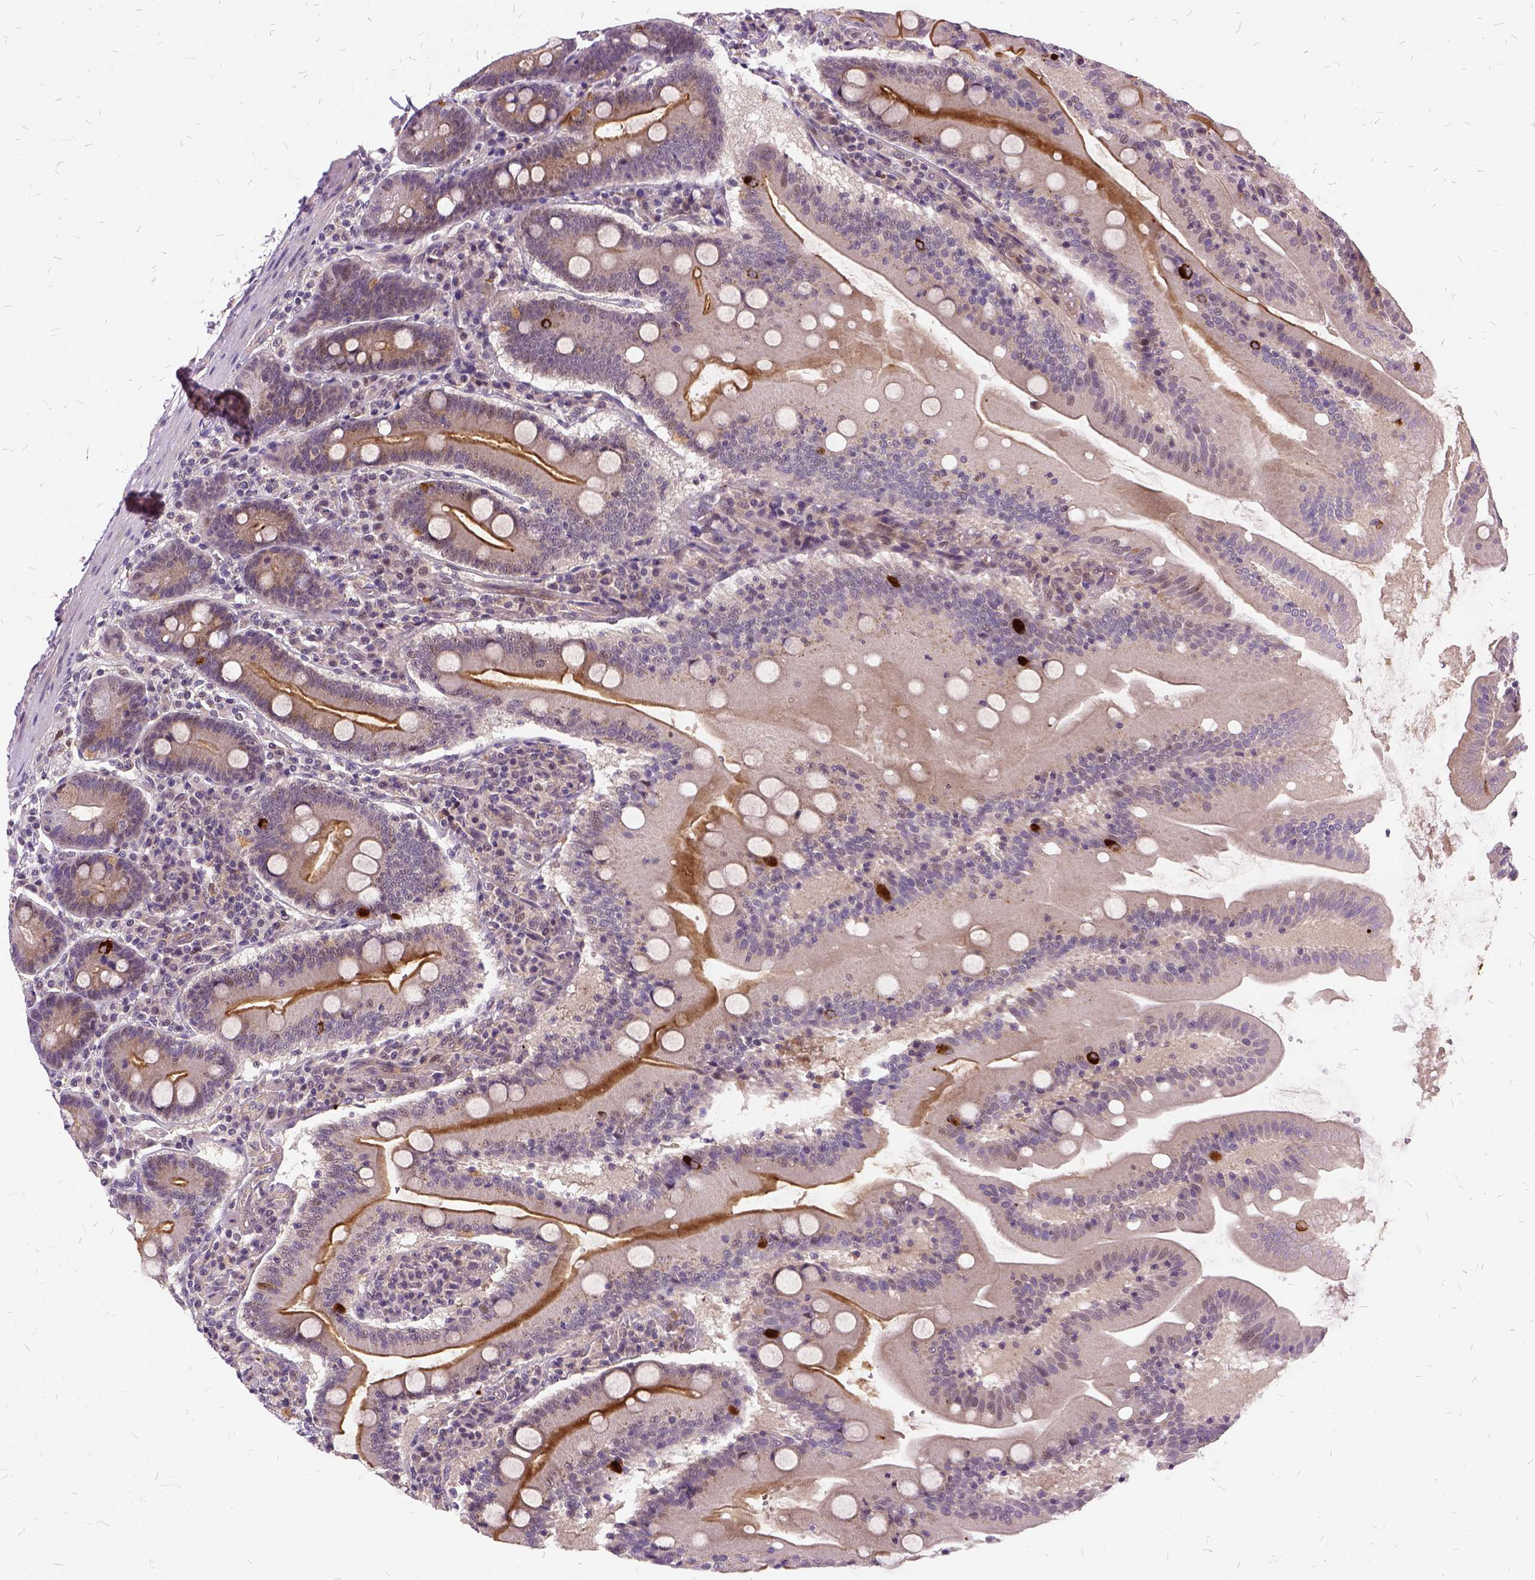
{"staining": {"intensity": "strong", "quantity": "25%-75%", "location": "cytoplasmic/membranous"}, "tissue": "small intestine", "cell_type": "Glandular cells", "image_type": "normal", "snomed": [{"axis": "morphology", "description": "Normal tissue, NOS"}, {"axis": "topography", "description": "Small intestine"}], "caption": "The histopathology image exhibits immunohistochemical staining of normal small intestine. There is strong cytoplasmic/membranous expression is appreciated in approximately 25%-75% of glandular cells.", "gene": "ILRUN", "patient": {"sex": "male", "age": 37}}